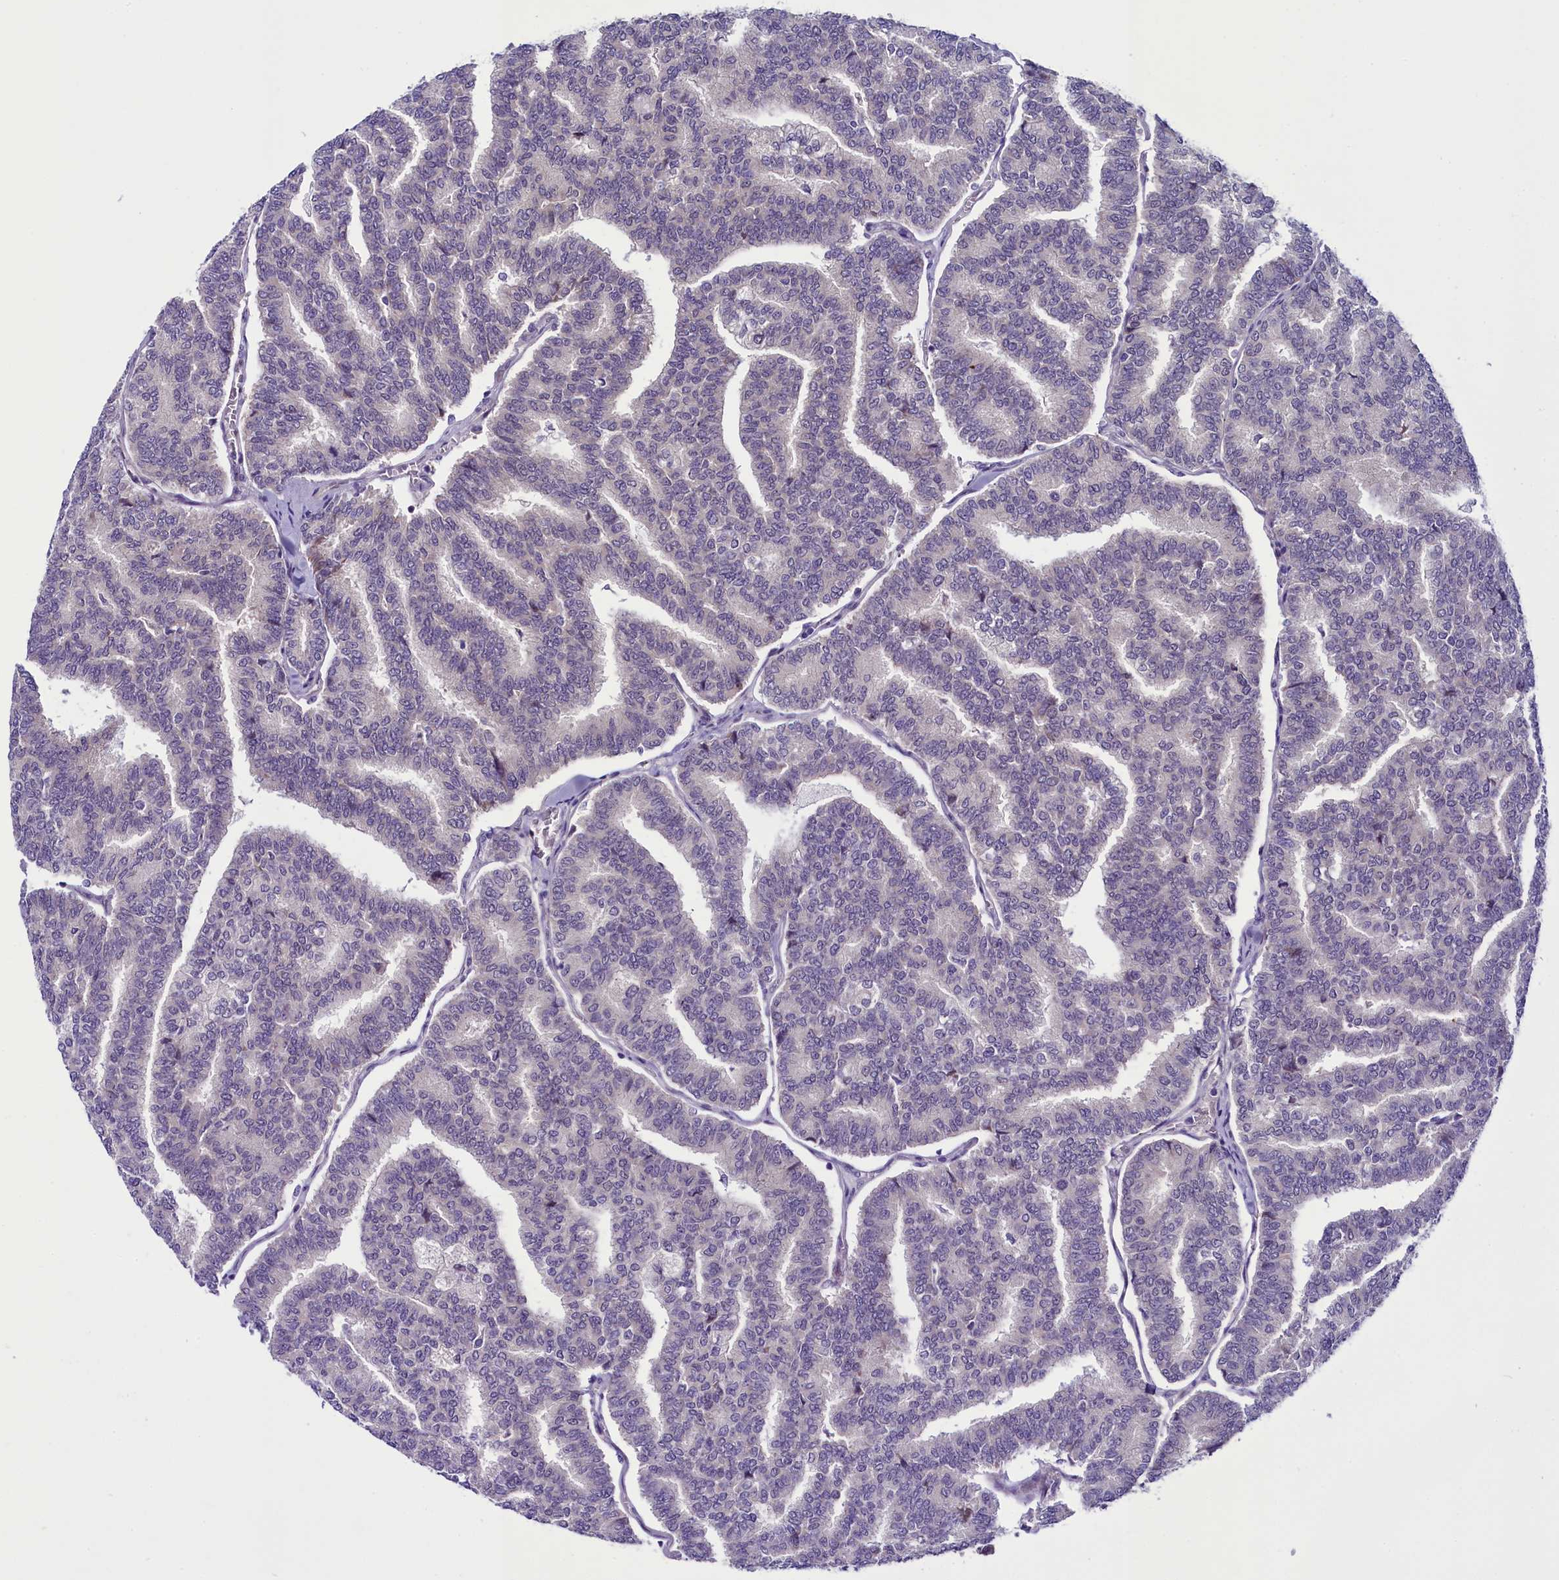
{"staining": {"intensity": "negative", "quantity": "none", "location": "none"}, "tissue": "thyroid cancer", "cell_type": "Tumor cells", "image_type": "cancer", "snomed": [{"axis": "morphology", "description": "Papillary adenocarcinoma, NOS"}, {"axis": "topography", "description": "Thyroid gland"}], "caption": "Papillary adenocarcinoma (thyroid) was stained to show a protein in brown. There is no significant positivity in tumor cells. (DAB immunohistochemistry (IHC), high magnification).", "gene": "CCDC106", "patient": {"sex": "female", "age": 35}}